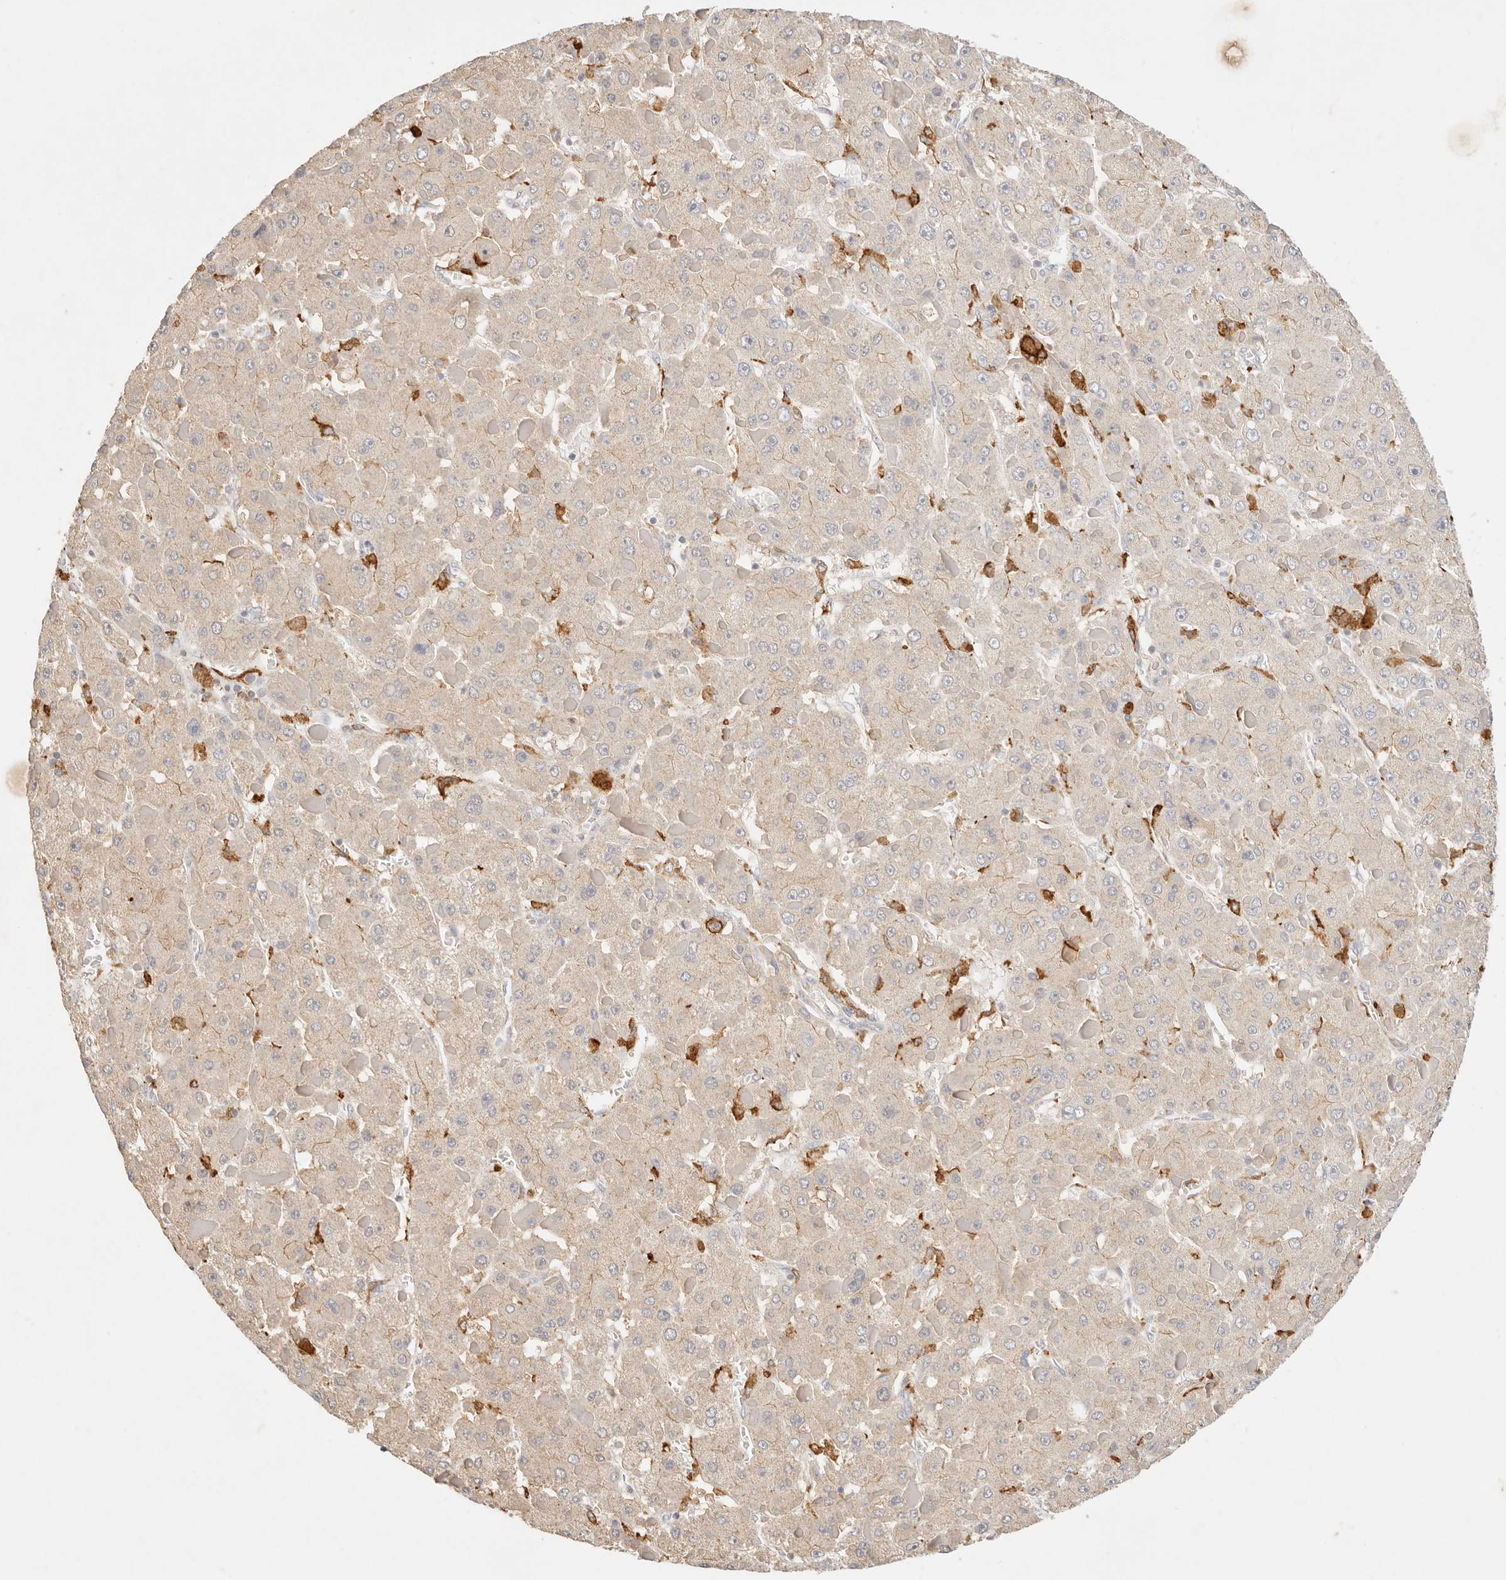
{"staining": {"intensity": "weak", "quantity": "25%-75%", "location": "cytoplasmic/membranous"}, "tissue": "liver cancer", "cell_type": "Tumor cells", "image_type": "cancer", "snomed": [{"axis": "morphology", "description": "Carcinoma, Hepatocellular, NOS"}, {"axis": "topography", "description": "Liver"}], "caption": "Liver cancer (hepatocellular carcinoma) stained with a brown dye exhibits weak cytoplasmic/membranous positive staining in about 25%-75% of tumor cells.", "gene": "HK2", "patient": {"sex": "female", "age": 73}}